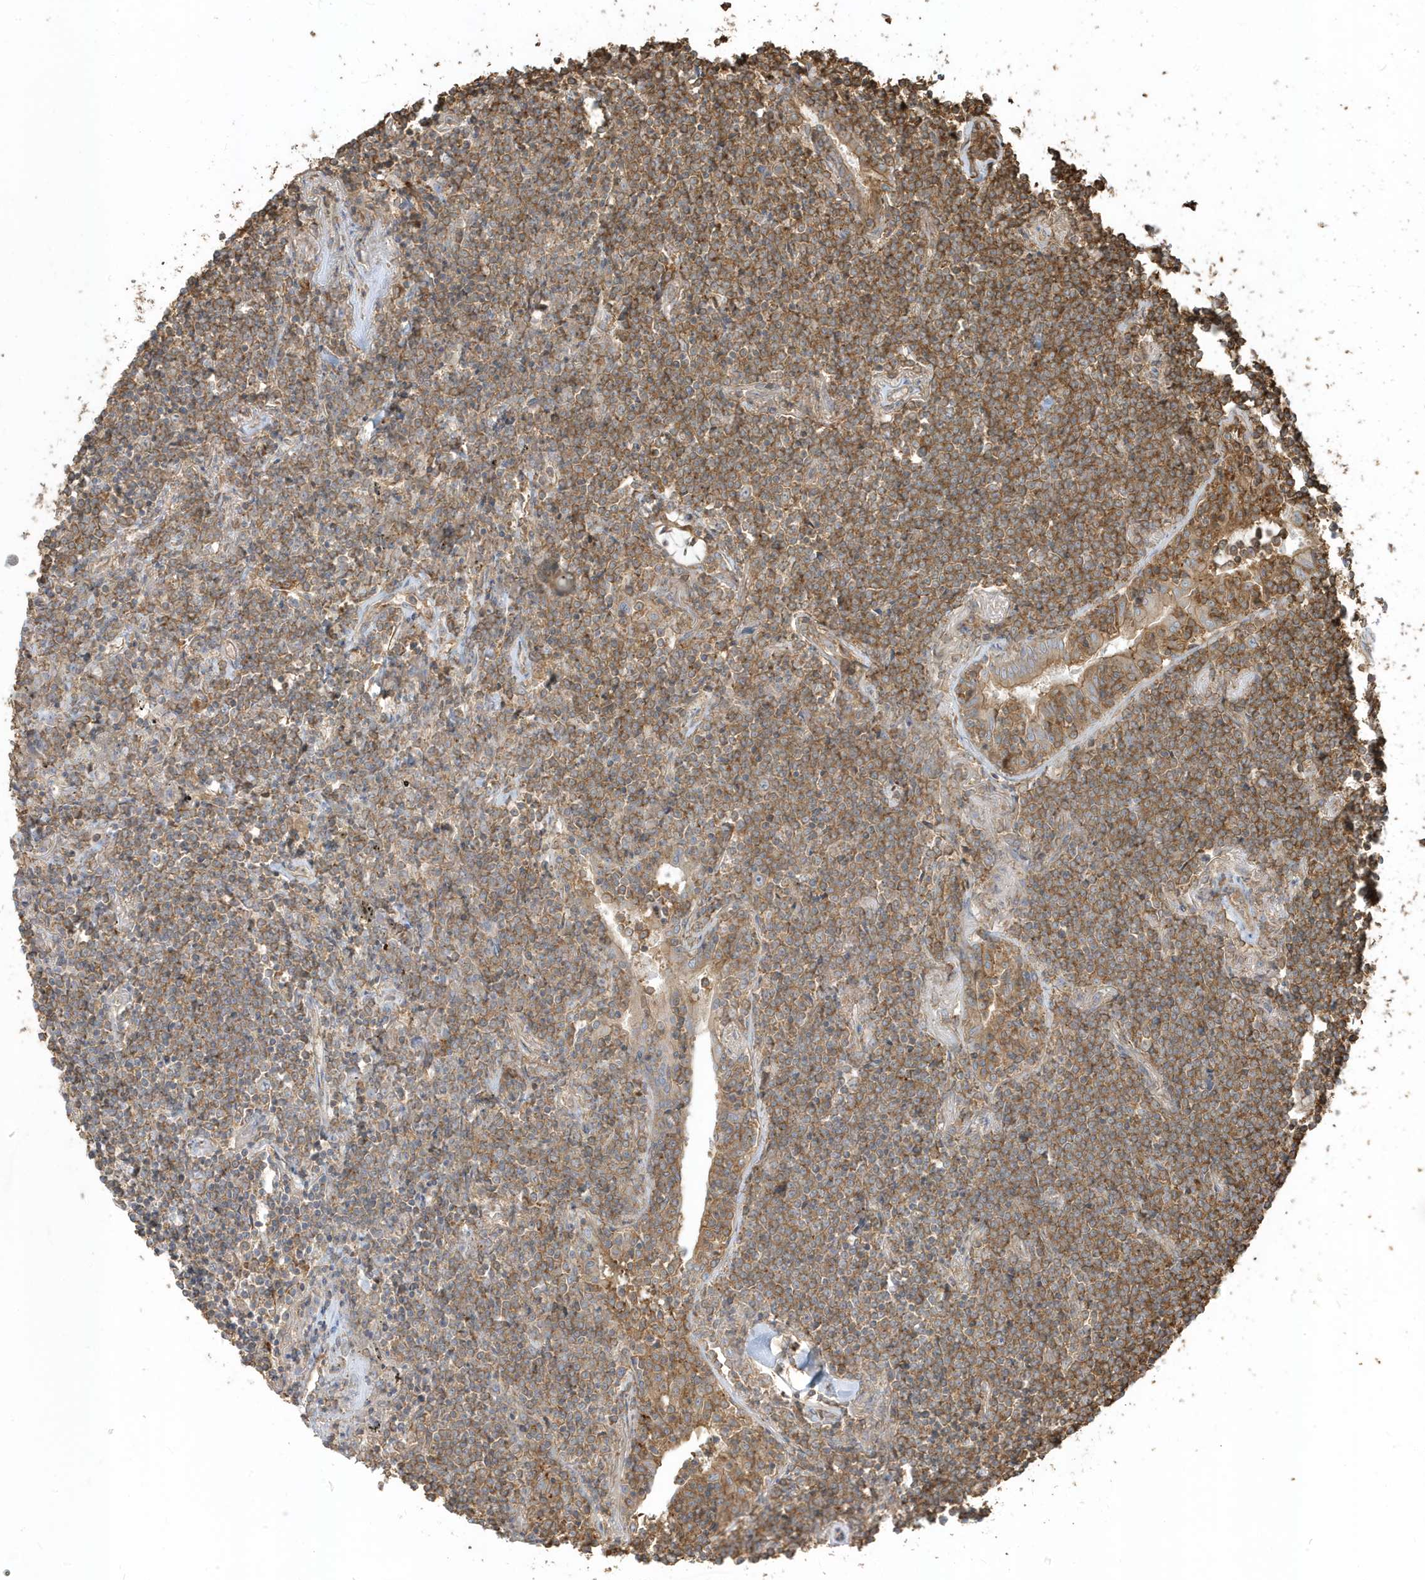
{"staining": {"intensity": "moderate", "quantity": ">75%", "location": "cytoplasmic/membranous"}, "tissue": "lymphoma", "cell_type": "Tumor cells", "image_type": "cancer", "snomed": [{"axis": "morphology", "description": "Malignant lymphoma, non-Hodgkin's type, Low grade"}, {"axis": "topography", "description": "Lung"}], "caption": "This image shows immunohistochemistry staining of human low-grade malignant lymphoma, non-Hodgkin's type, with medium moderate cytoplasmic/membranous expression in about >75% of tumor cells.", "gene": "ZBTB8A", "patient": {"sex": "female", "age": 71}}